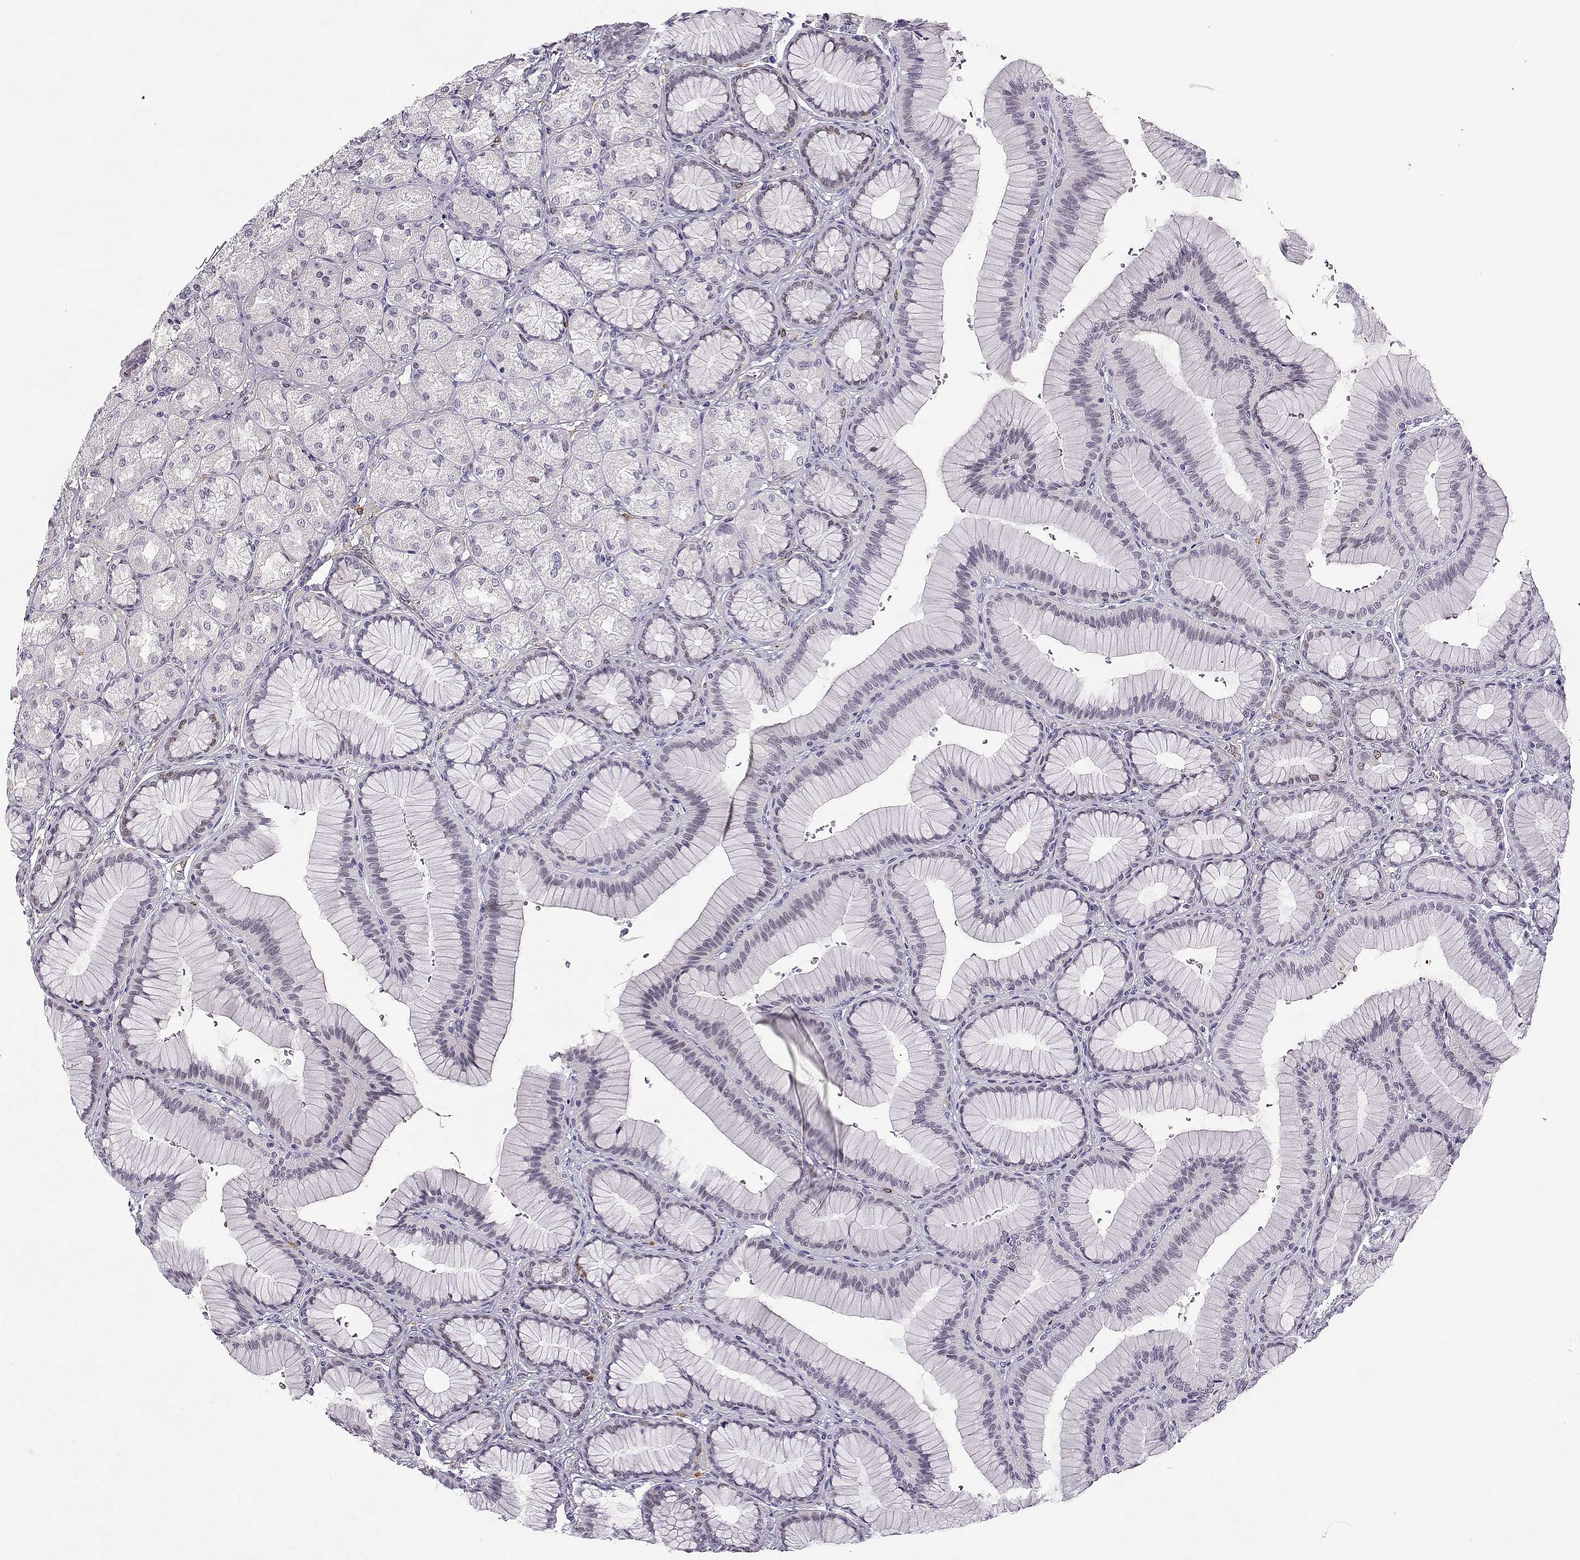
{"staining": {"intensity": "negative", "quantity": "none", "location": "none"}, "tissue": "stomach", "cell_type": "Glandular cells", "image_type": "normal", "snomed": [{"axis": "morphology", "description": "Normal tissue, NOS"}, {"axis": "morphology", "description": "Adenocarcinoma, NOS"}, {"axis": "morphology", "description": "Adenocarcinoma, High grade"}, {"axis": "topography", "description": "Stomach, upper"}, {"axis": "topography", "description": "Stomach"}], "caption": "IHC of normal human stomach shows no staining in glandular cells. (Stains: DAB (3,3'-diaminobenzidine) immunohistochemistry (IHC) with hematoxylin counter stain, Microscopy: brightfield microscopy at high magnification).", "gene": "BACH1", "patient": {"sex": "female", "age": 65}}